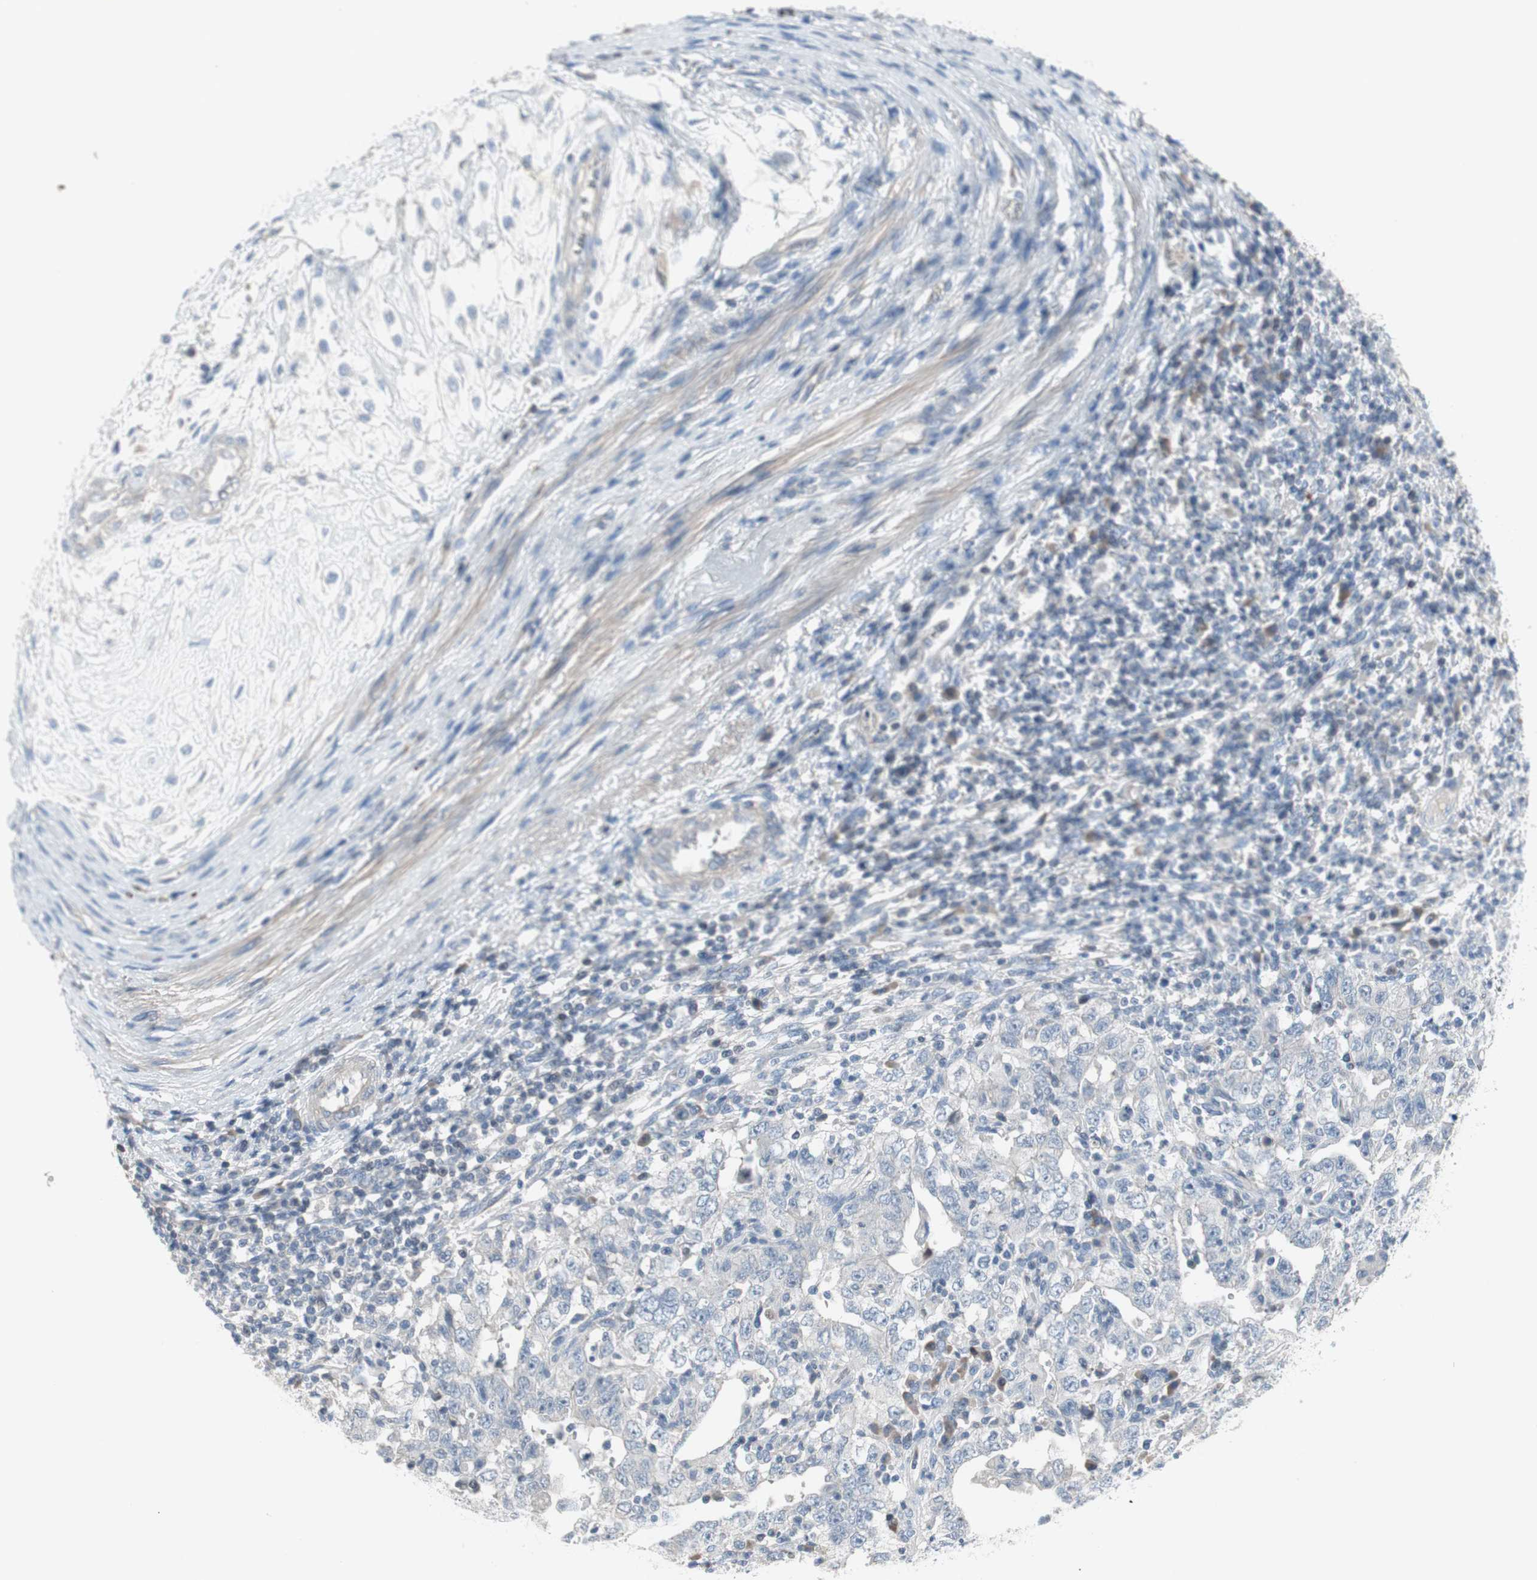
{"staining": {"intensity": "negative", "quantity": "none", "location": "none"}, "tissue": "testis cancer", "cell_type": "Tumor cells", "image_type": "cancer", "snomed": [{"axis": "morphology", "description": "Carcinoma, Embryonal, NOS"}, {"axis": "topography", "description": "Testis"}], "caption": "IHC micrograph of testis embryonal carcinoma stained for a protein (brown), which reveals no staining in tumor cells. (Immunohistochemistry, brightfield microscopy, high magnification).", "gene": "PIGR", "patient": {"sex": "male", "age": 26}}